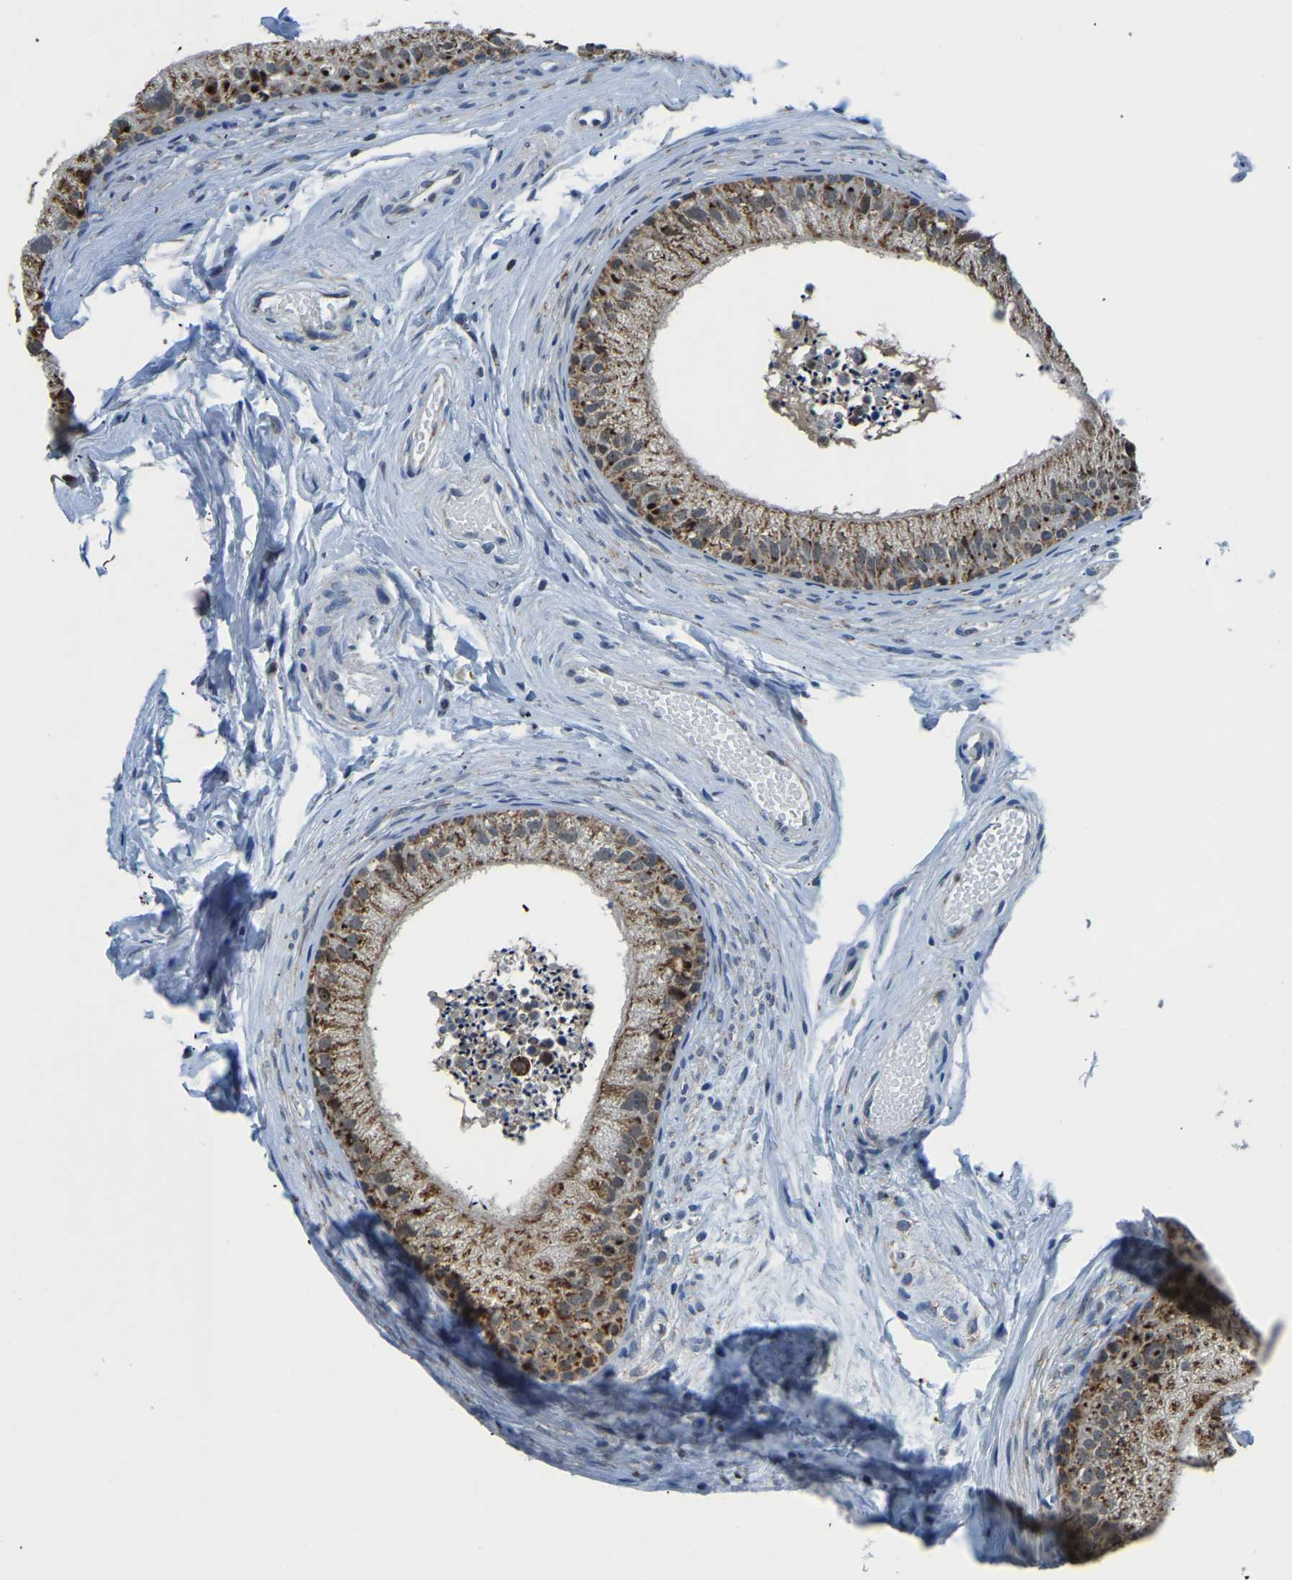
{"staining": {"intensity": "strong", "quantity": ">75%", "location": "cytoplasmic/membranous"}, "tissue": "epididymis", "cell_type": "Glandular cells", "image_type": "normal", "snomed": [{"axis": "morphology", "description": "Normal tissue, NOS"}, {"axis": "topography", "description": "Epididymis"}], "caption": "High-power microscopy captured an immunohistochemistry (IHC) photomicrograph of normal epididymis, revealing strong cytoplasmic/membranous expression in approximately >75% of glandular cells. The staining was performed using DAB, with brown indicating positive protein expression. Nuclei are stained blue with hematoxylin.", "gene": "BNIP3L", "patient": {"sex": "male", "age": 56}}